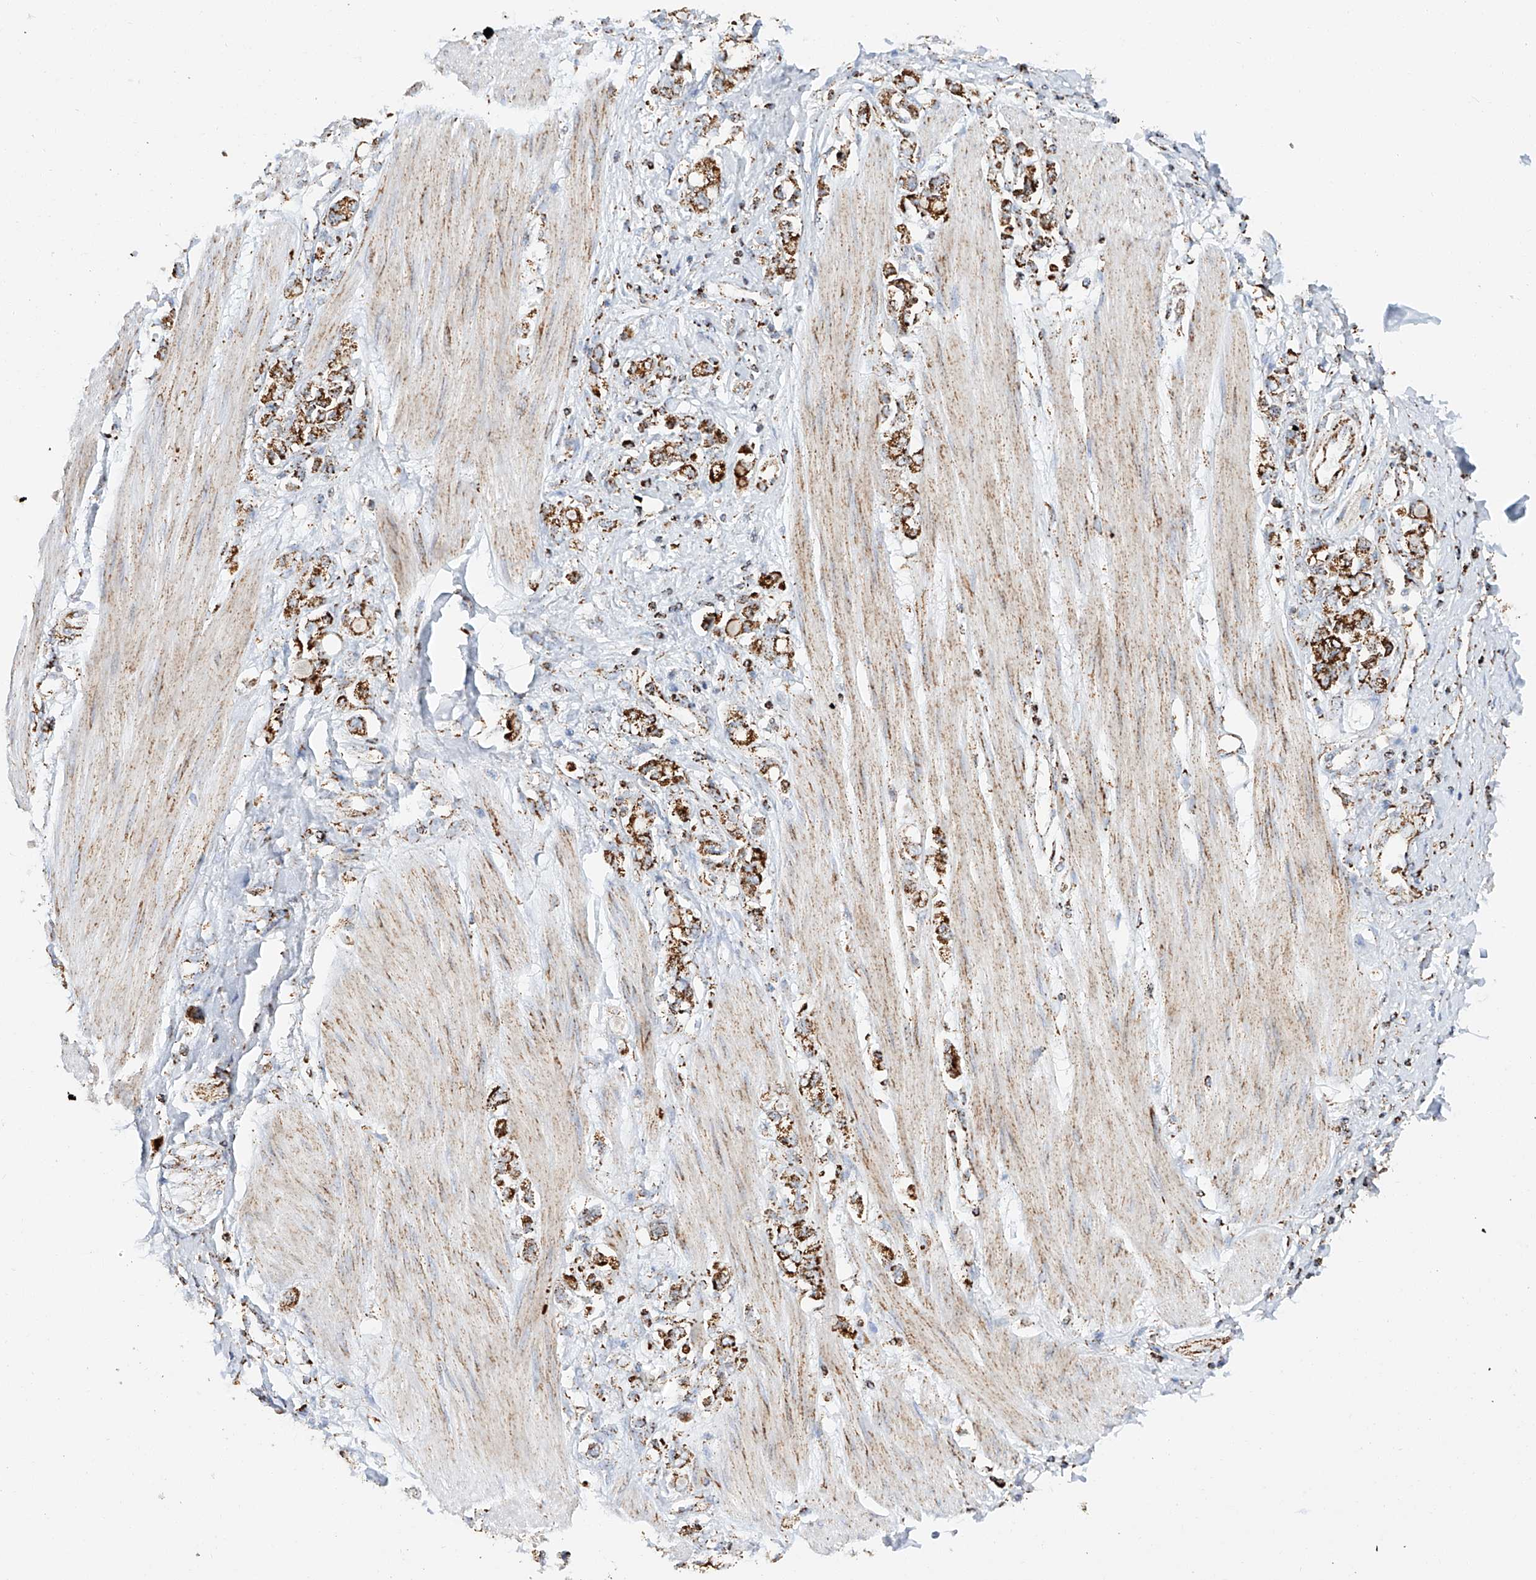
{"staining": {"intensity": "strong", "quantity": ">75%", "location": "cytoplasmic/membranous"}, "tissue": "stomach cancer", "cell_type": "Tumor cells", "image_type": "cancer", "snomed": [{"axis": "morphology", "description": "Adenocarcinoma, NOS"}, {"axis": "topography", "description": "Stomach"}], "caption": "Immunohistochemical staining of human stomach adenocarcinoma reveals high levels of strong cytoplasmic/membranous protein expression in approximately >75% of tumor cells.", "gene": "TTC27", "patient": {"sex": "female", "age": 76}}